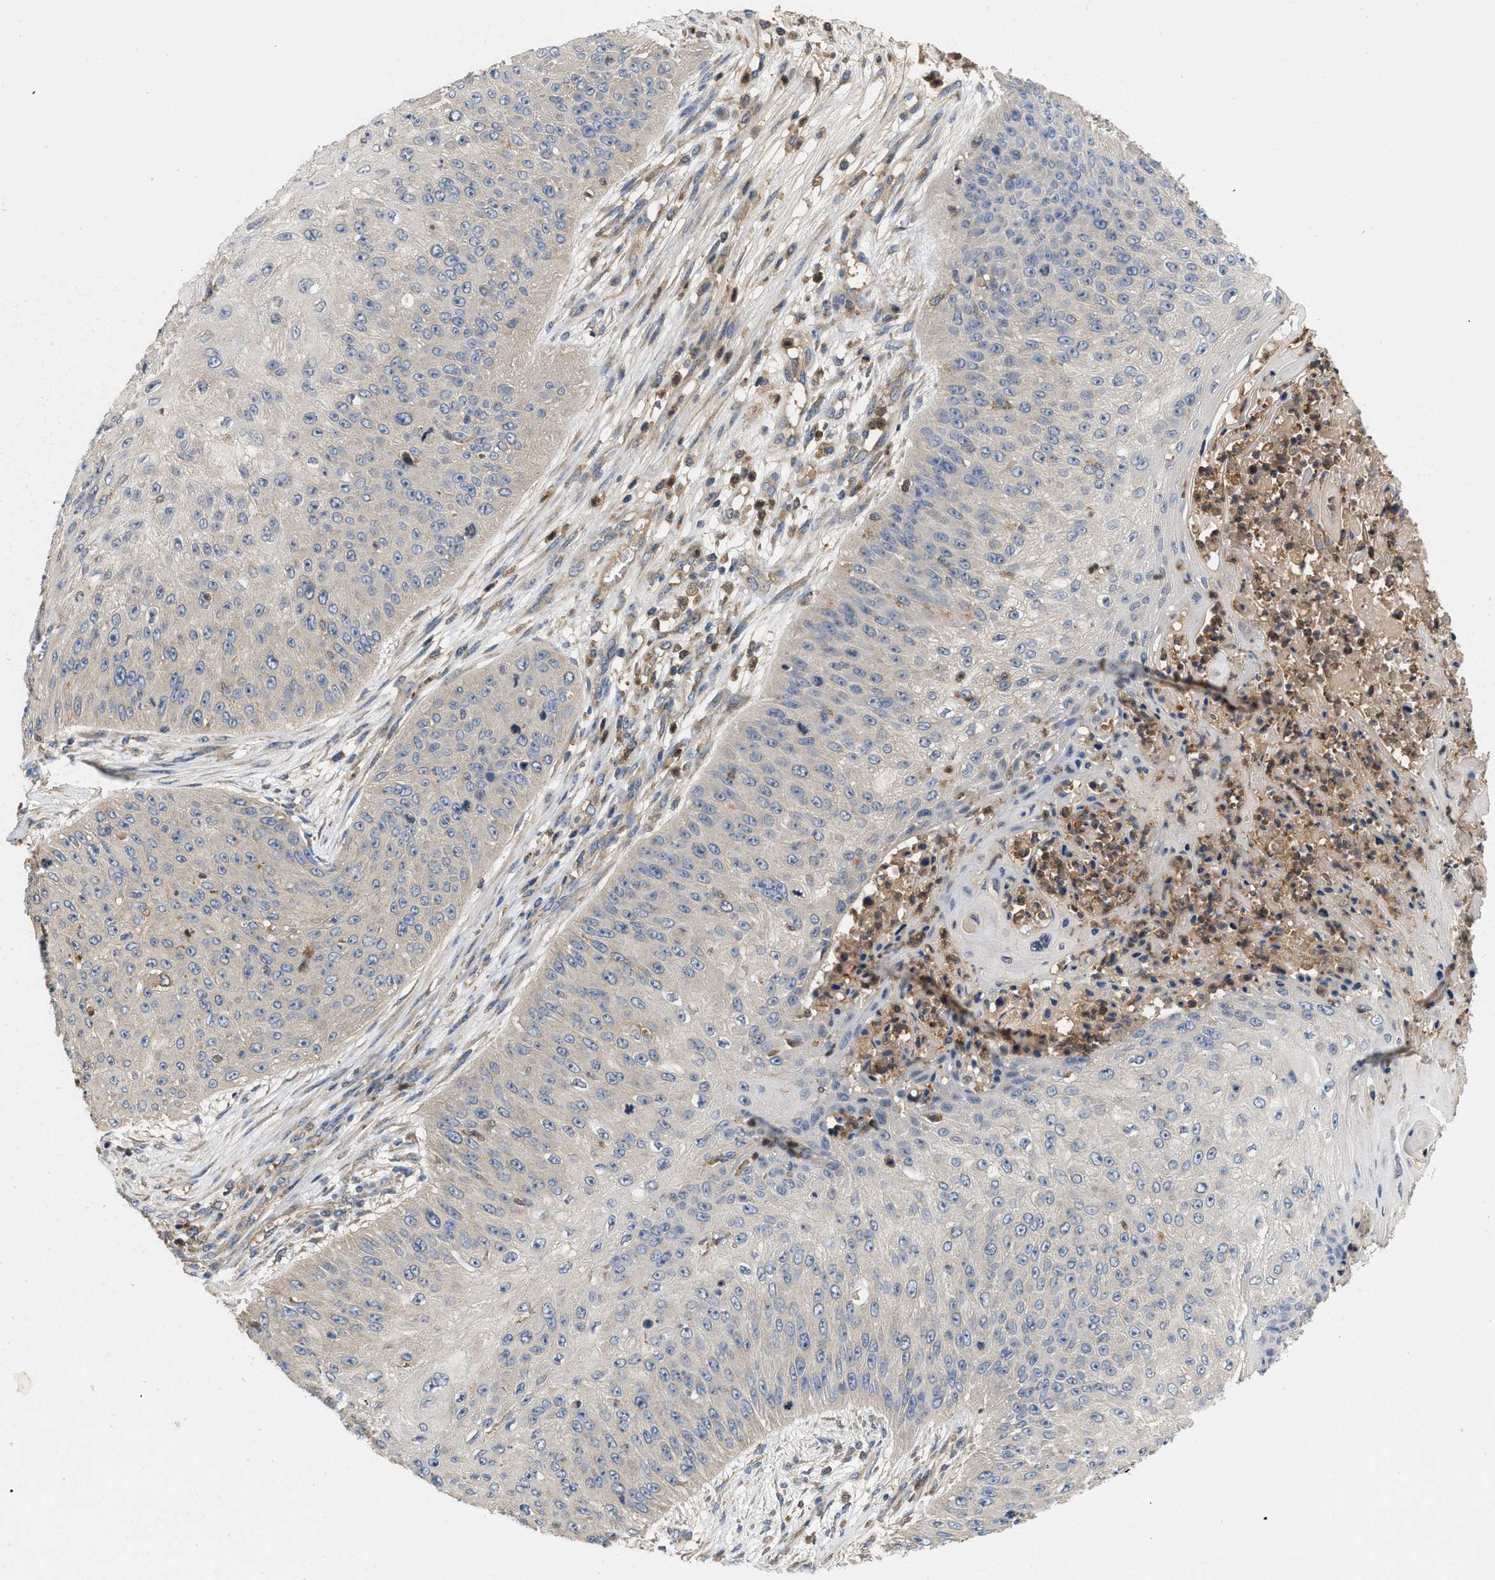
{"staining": {"intensity": "negative", "quantity": "none", "location": "none"}, "tissue": "skin cancer", "cell_type": "Tumor cells", "image_type": "cancer", "snomed": [{"axis": "morphology", "description": "Squamous cell carcinoma, NOS"}, {"axis": "topography", "description": "Skin"}], "caption": "DAB (3,3'-diaminobenzidine) immunohistochemical staining of human squamous cell carcinoma (skin) exhibits no significant expression in tumor cells.", "gene": "RNF216", "patient": {"sex": "female", "age": 80}}